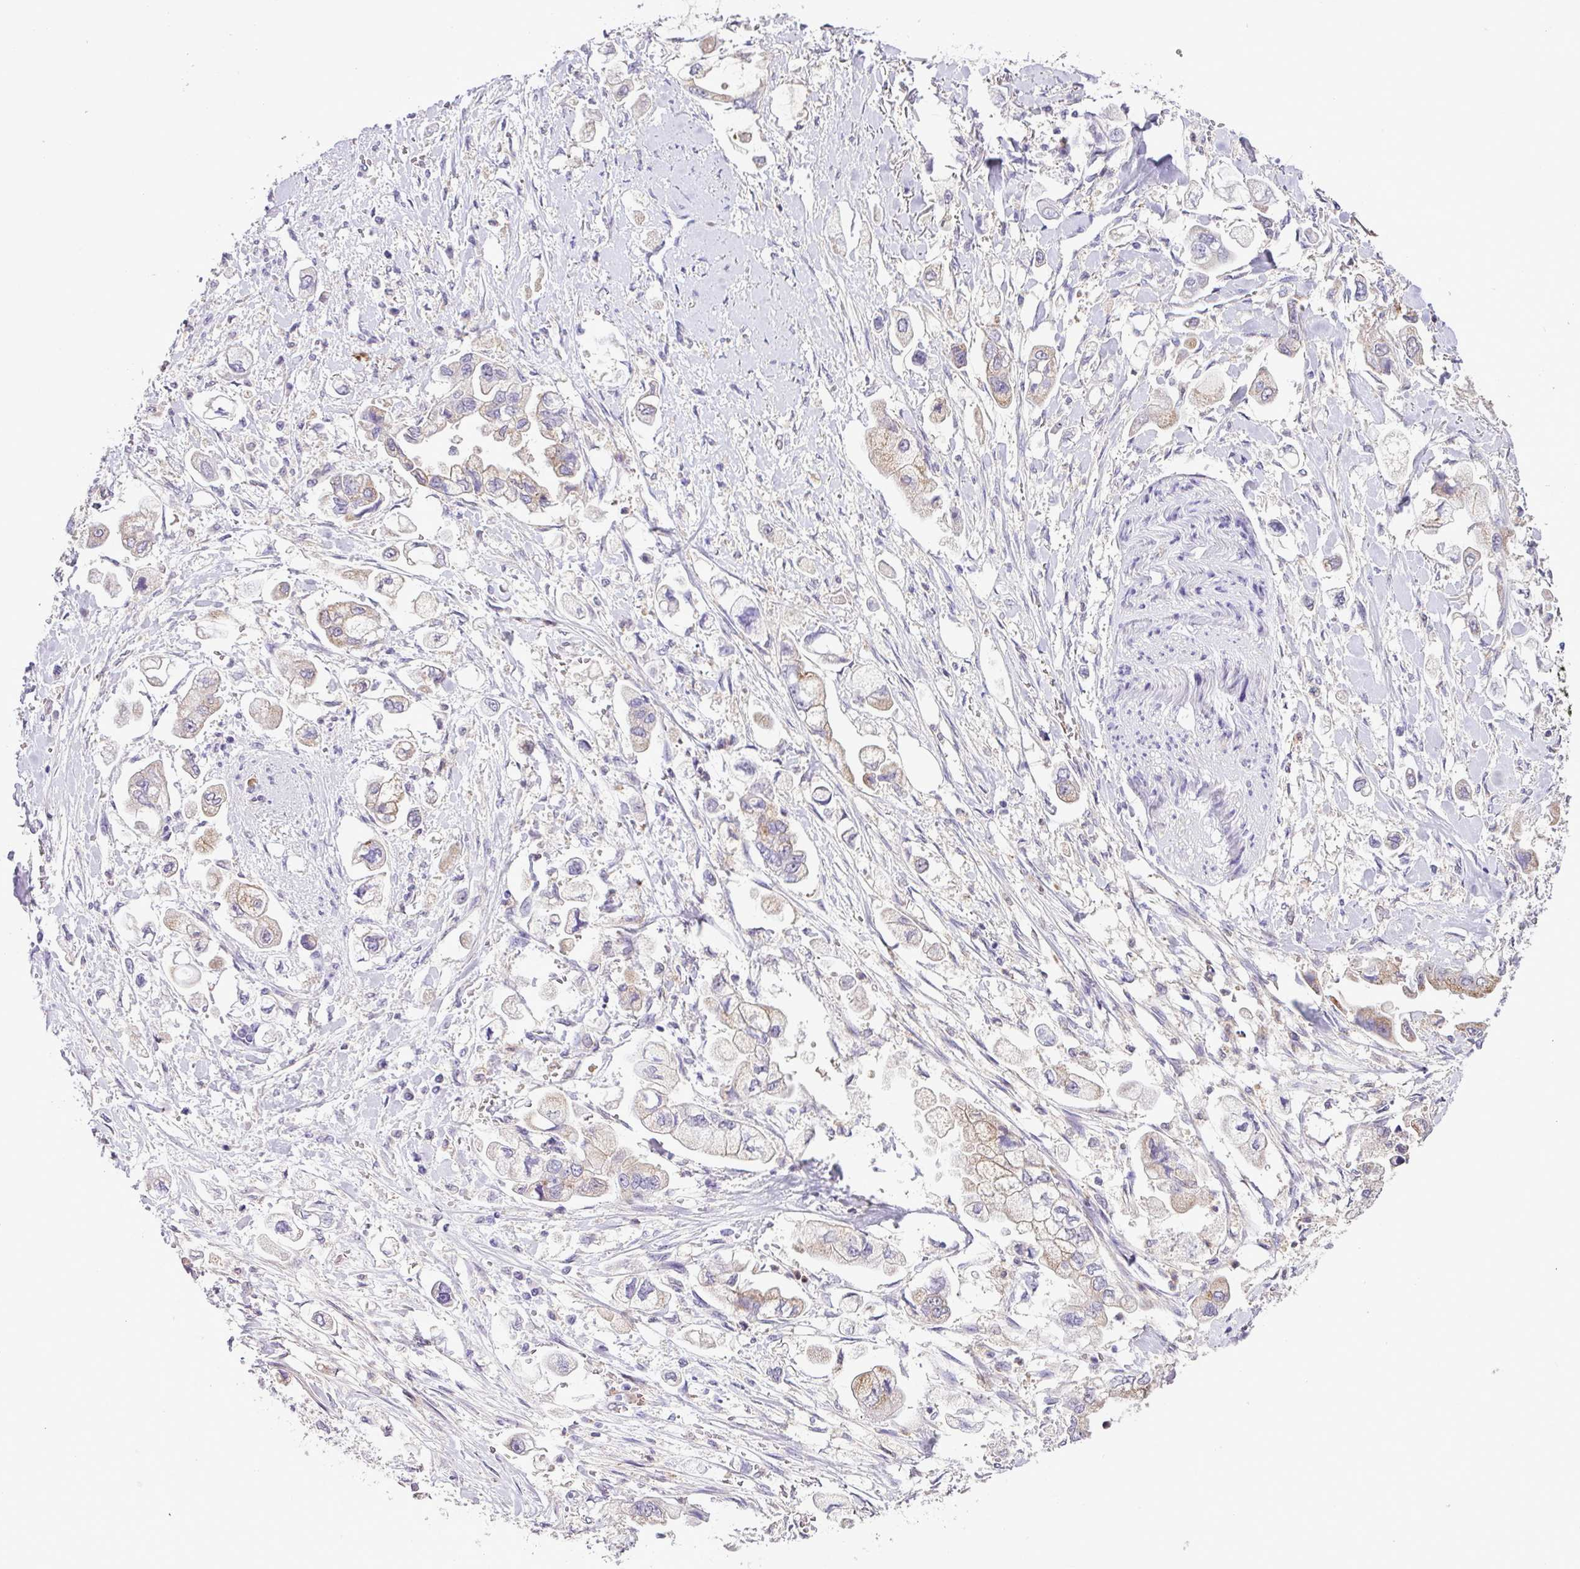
{"staining": {"intensity": "moderate", "quantity": "25%-75%", "location": "cytoplasmic/membranous"}, "tissue": "stomach cancer", "cell_type": "Tumor cells", "image_type": "cancer", "snomed": [{"axis": "morphology", "description": "Adenocarcinoma, NOS"}, {"axis": "topography", "description": "Stomach"}], "caption": "A brown stain highlights moderate cytoplasmic/membranous expression of a protein in stomach cancer tumor cells. (Stains: DAB in brown, nuclei in blue, Microscopy: brightfield microscopy at high magnification).", "gene": "TONSL", "patient": {"sex": "male", "age": 62}}